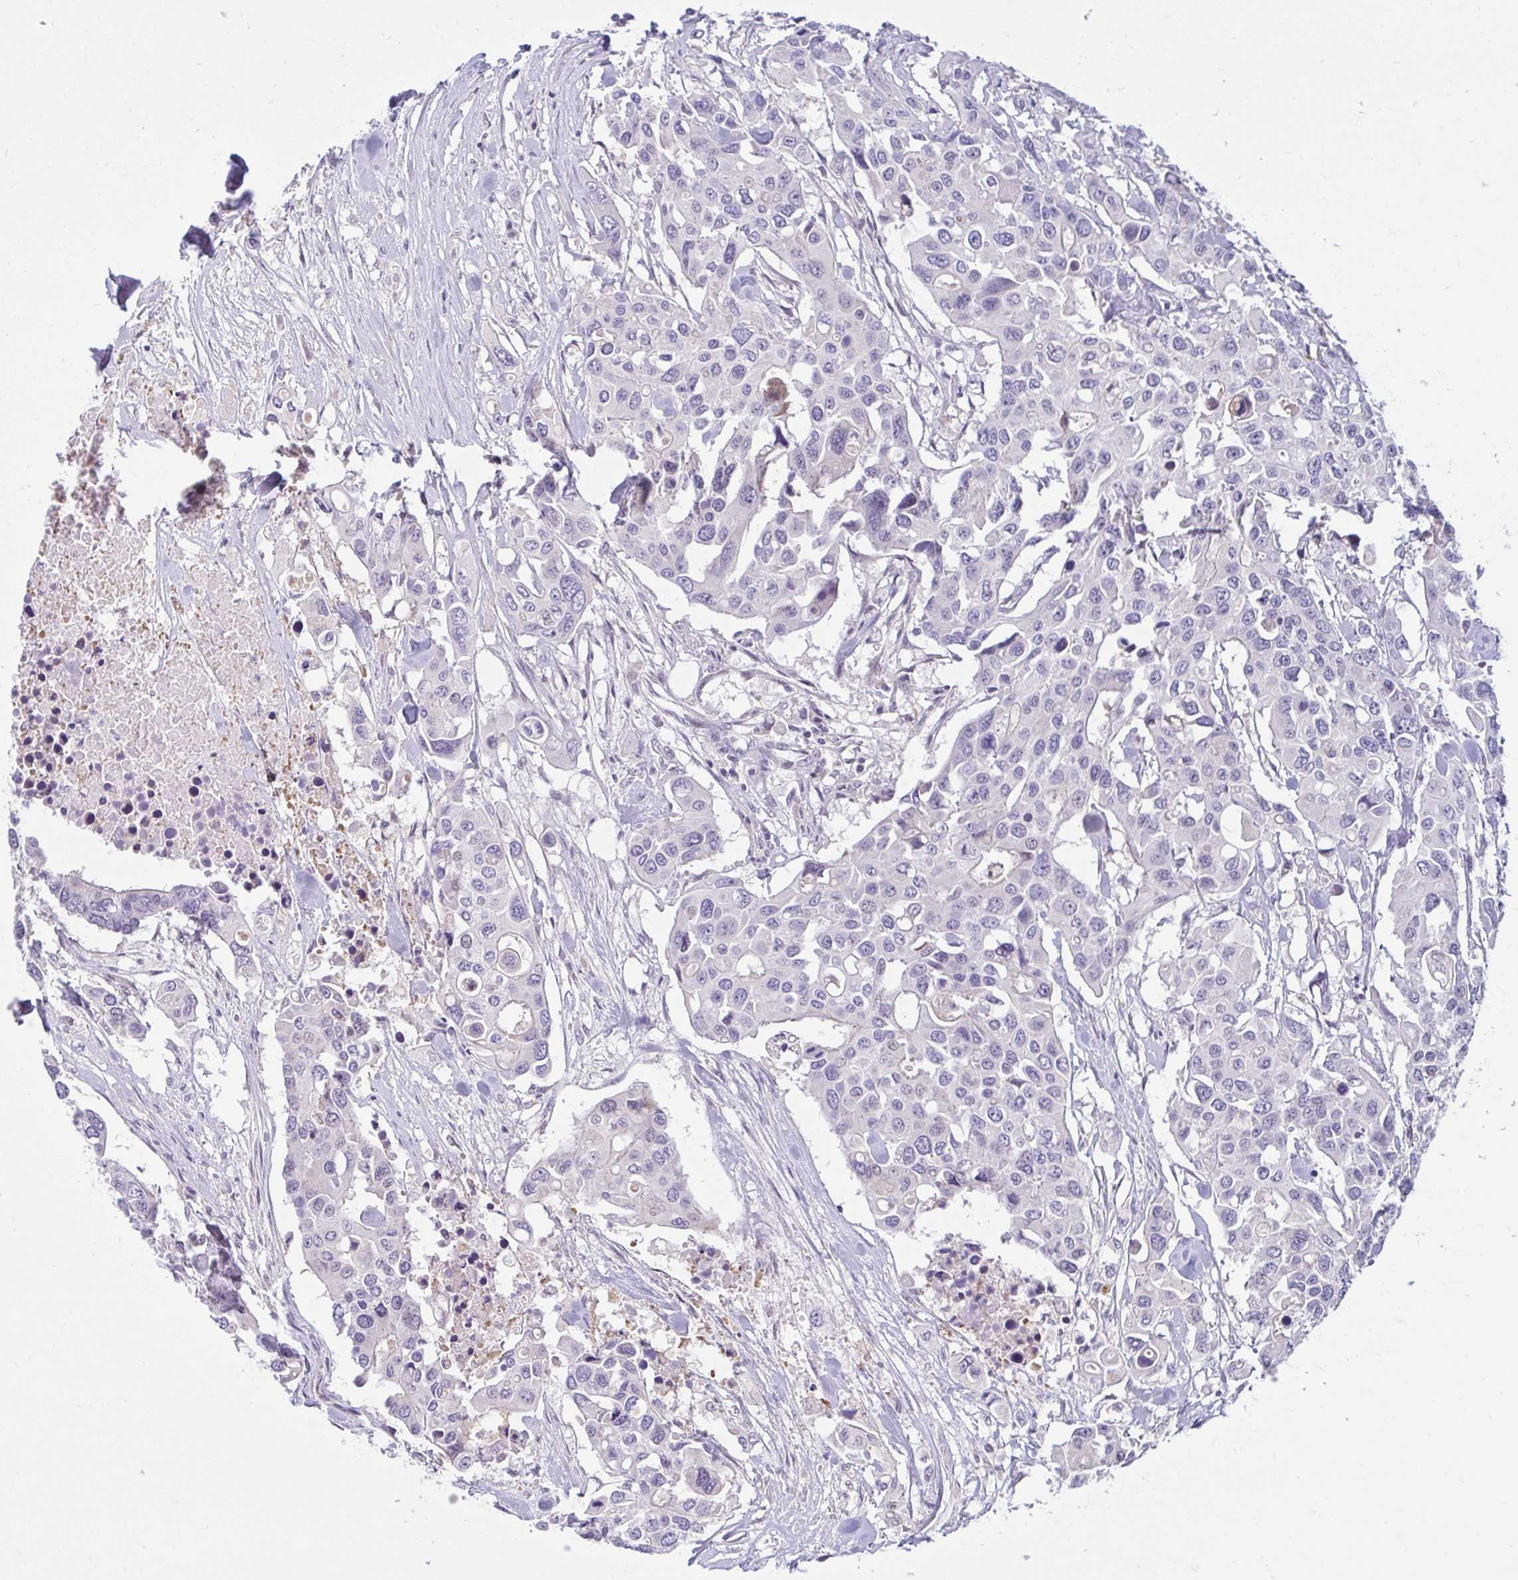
{"staining": {"intensity": "negative", "quantity": "none", "location": "none"}, "tissue": "colorectal cancer", "cell_type": "Tumor cells", "image_type": "cancer", "snomed": [{"axis": "morphology", "description": "Adenocarcinoma, NOS"}, {"axis": "topography", "description": "Colon"}], "caption": "The IHC photomicrograph has no significant positivity in tumor cells of colorectal cancer tissue. The staining is performed using DAB brown chromogen with nuclei counter-stained in using hematoxylin.", "gene": "CDH19", "patient": {"sex": "male", "age": 77}}